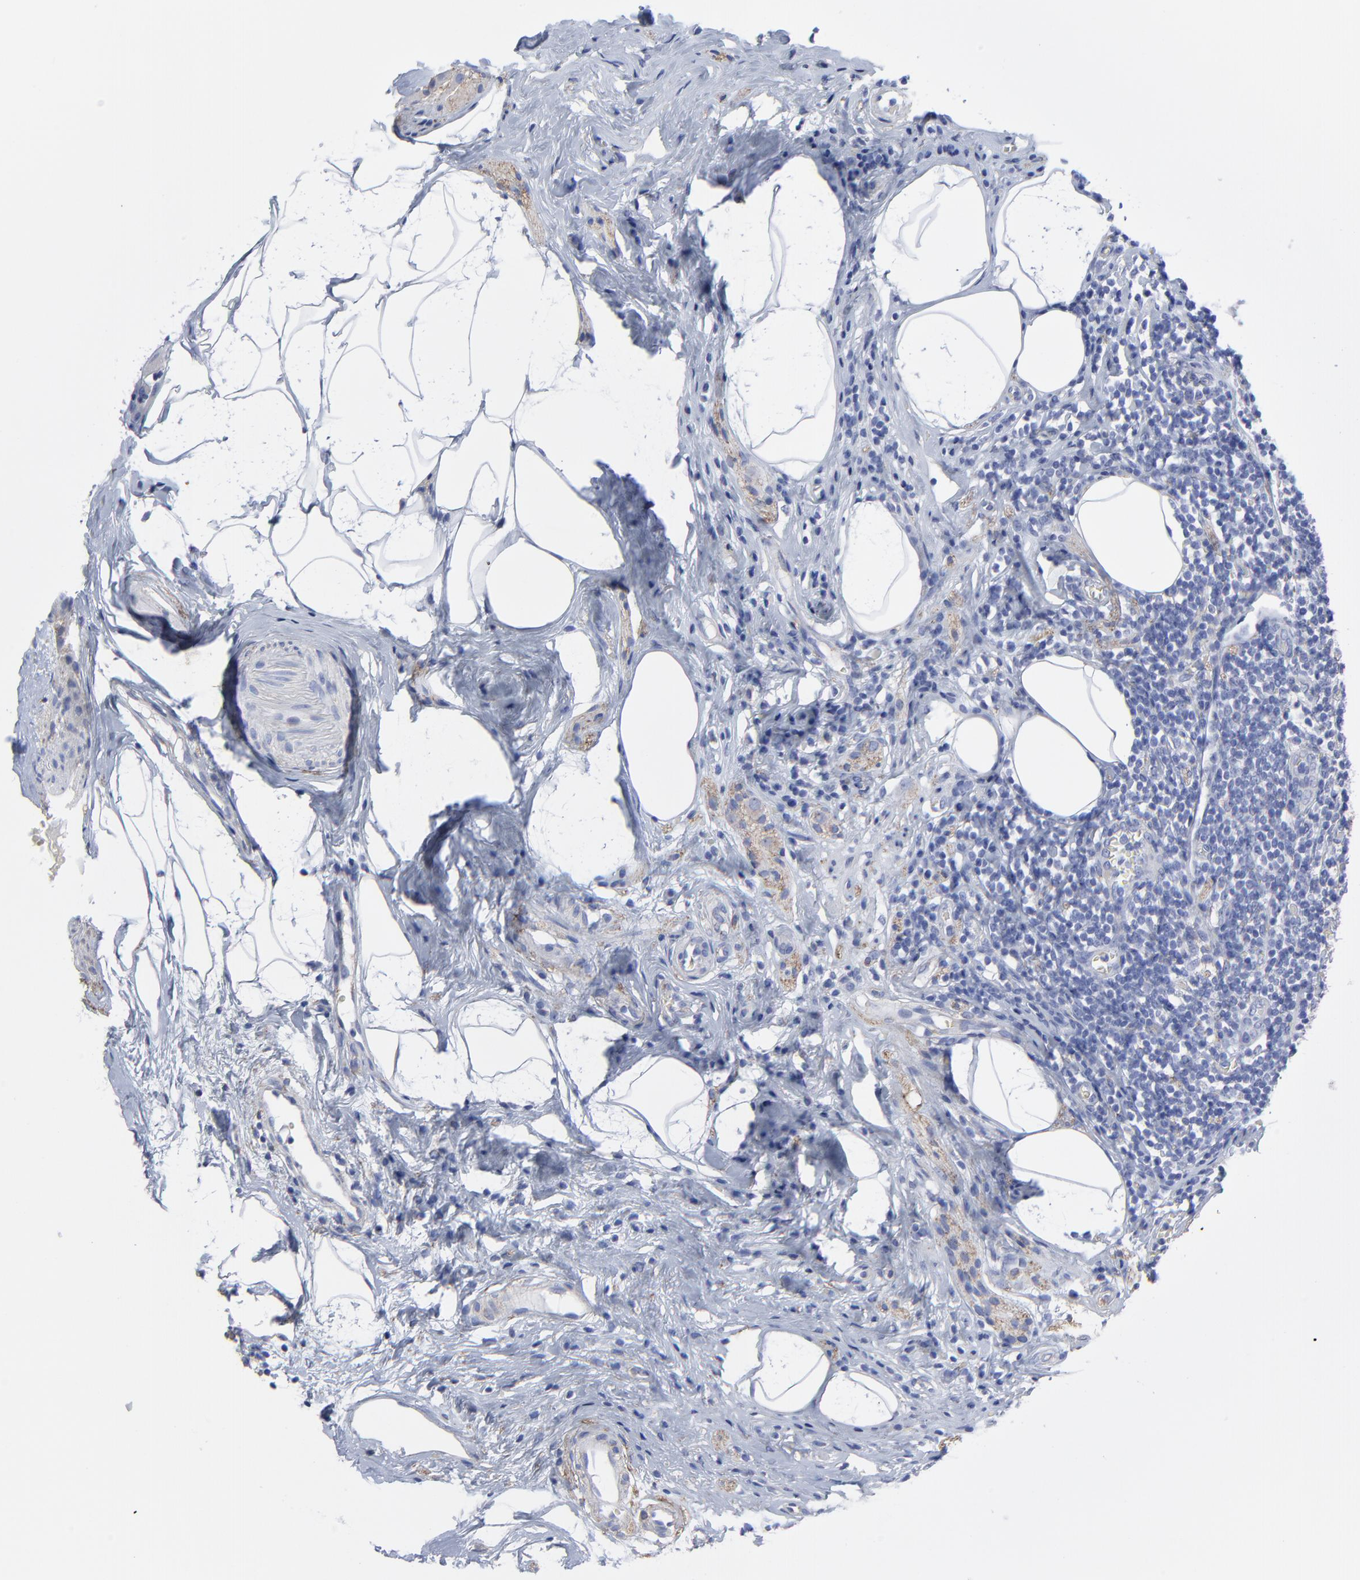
{"staining": {"intensity": "negative", "quantity": "none", "location": "none"}, "tissue": "appendix", "cell_type": "Lymphoid tissue", "image_type": "normal", "snomed": [{"axis": "morphology", "description": "Normal tissue, NOS"}, {"axis": "topography", "description": "Appendix"}], "caption": "A high-resolution photomicrograph shows immunohistochemistry (IHC) staining of unremarkable appendix, which reveals no significant positivity in lymphoid tissue.", "gene": "CNTN3", "patient": {"sex": "male", "age": 38}}